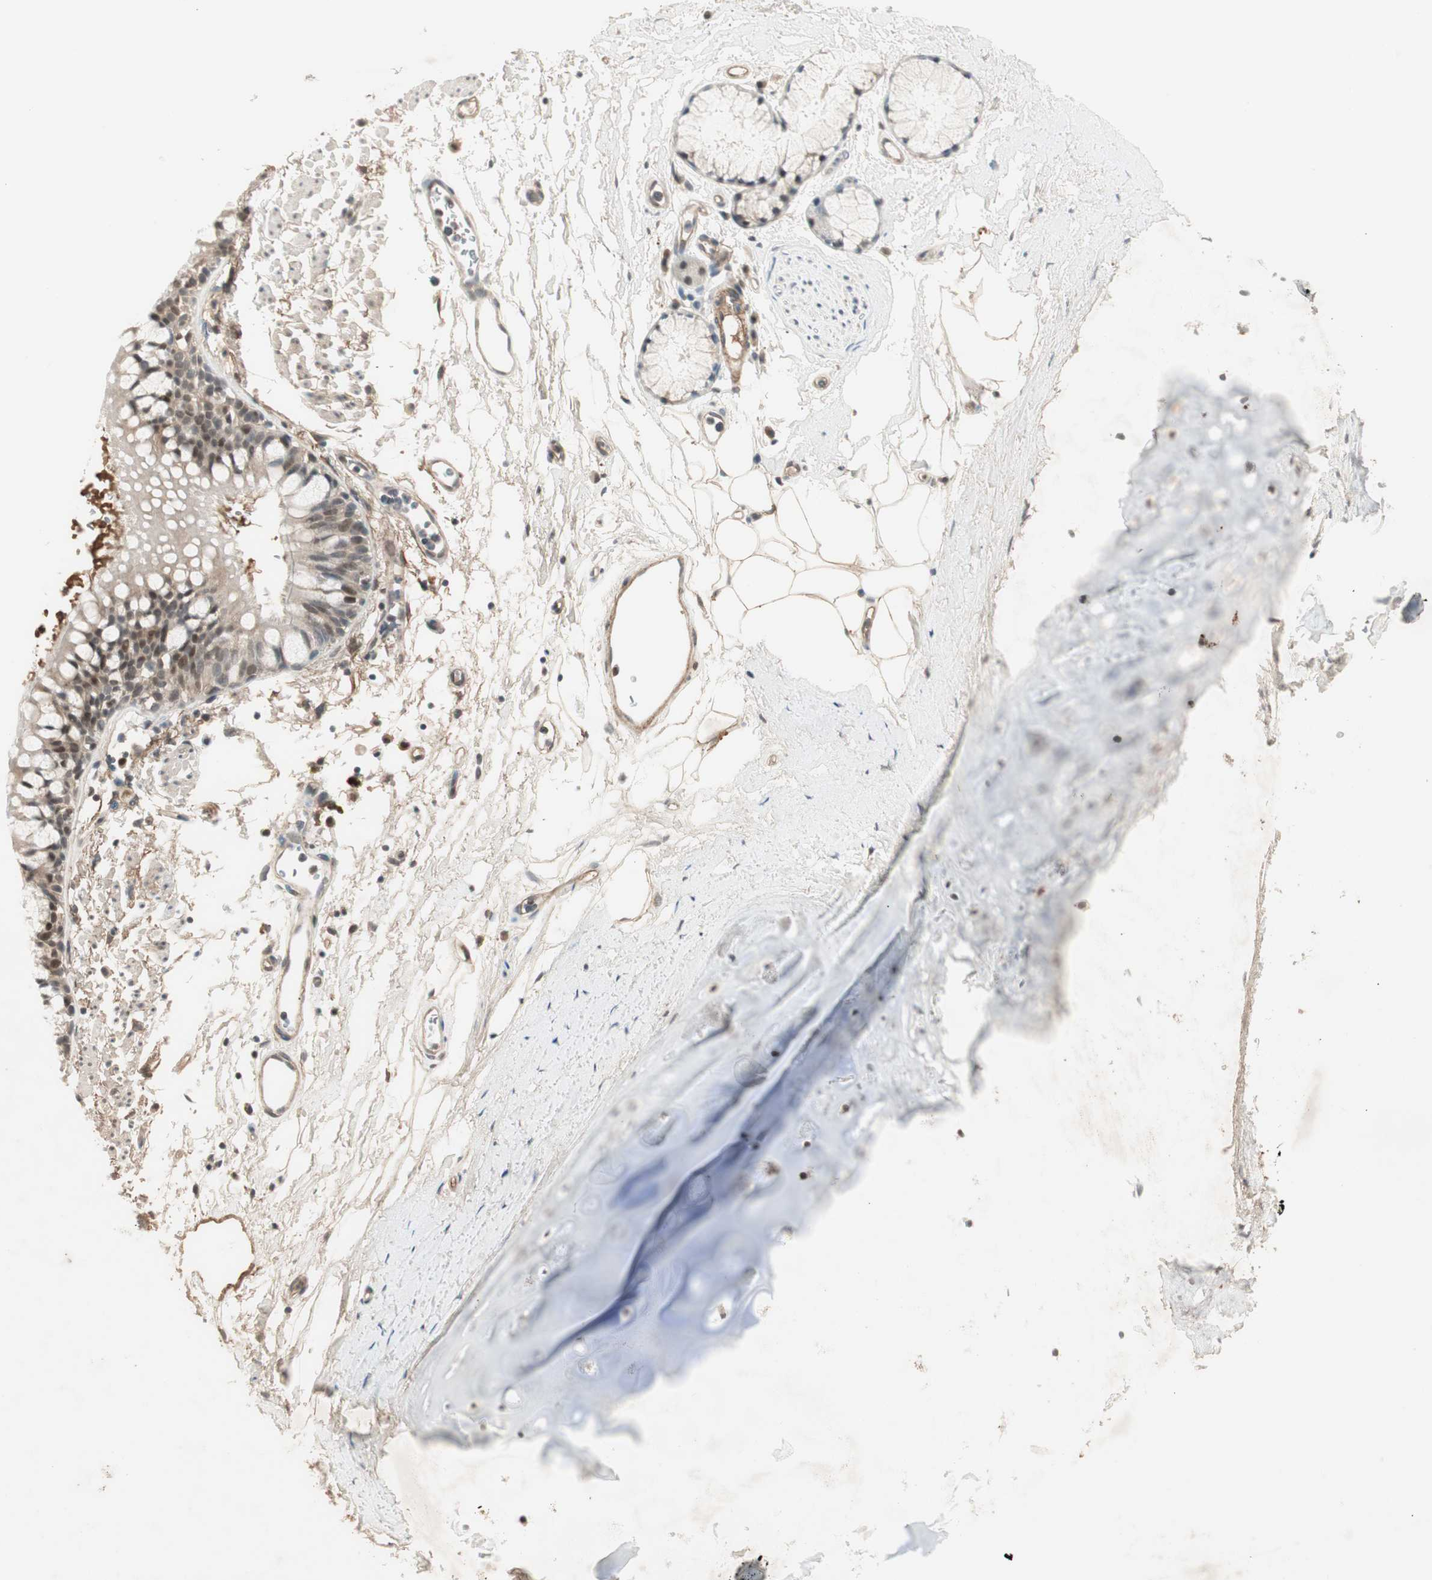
{"staining": {"intensity": "moderate", "quantity": "<25%", "location": "nuclear"}, "tissue": "bronchus", "cell_type": "Respiratory epithelial cells", "image_type": "normal", "snomed": [{"axis": "morphology", "description": "Normal tissue, NOS"}, {"axis": "topography", "description": "Bronchus"}], "caption": "Bronchus stained with IHC displays moderate nuclear staining in approximately <25% of respiratory epithelial cells.", "gene": "RNGTT", "patient": {"sex": "female", "age": 73}}